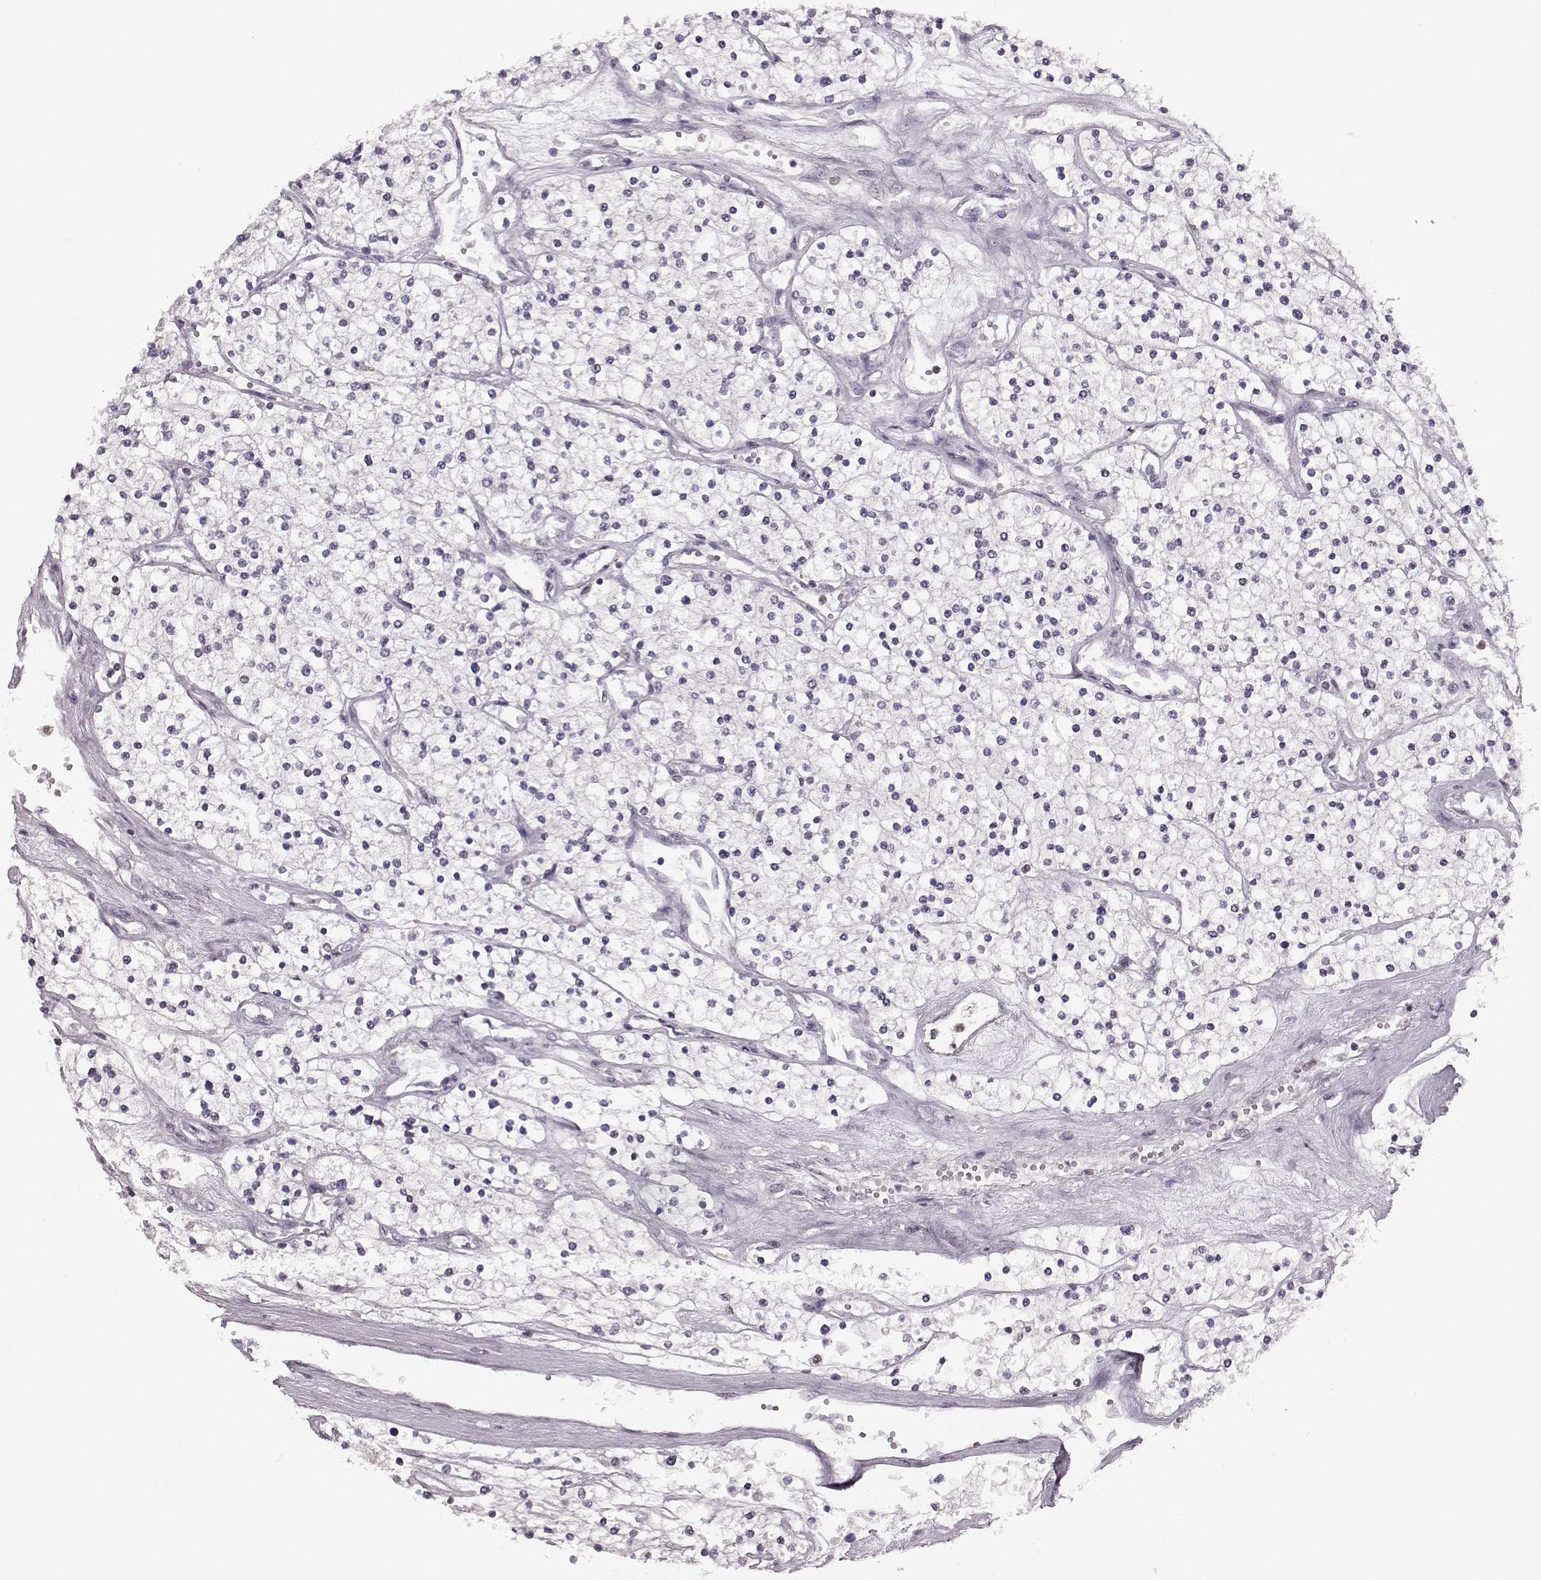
{"staining": {"intensity": "negative", "quantity": "none", "location": "none"}, "tissue": "renal cancer", "cell_type": "Tumor cells", "image_type": "cancer", "snomed": [{"axis": "morphology", "description": "Adenocarcinoma, NOS"}, {"axis": "topography", "description": "Kidney"}], "caption": "Protein analysis of adenocarcinoma (renal) demonstrates no significant positivity in tumor cells.", "gene": "KLF6", "patient": {"sex": "male", "age": 80}}